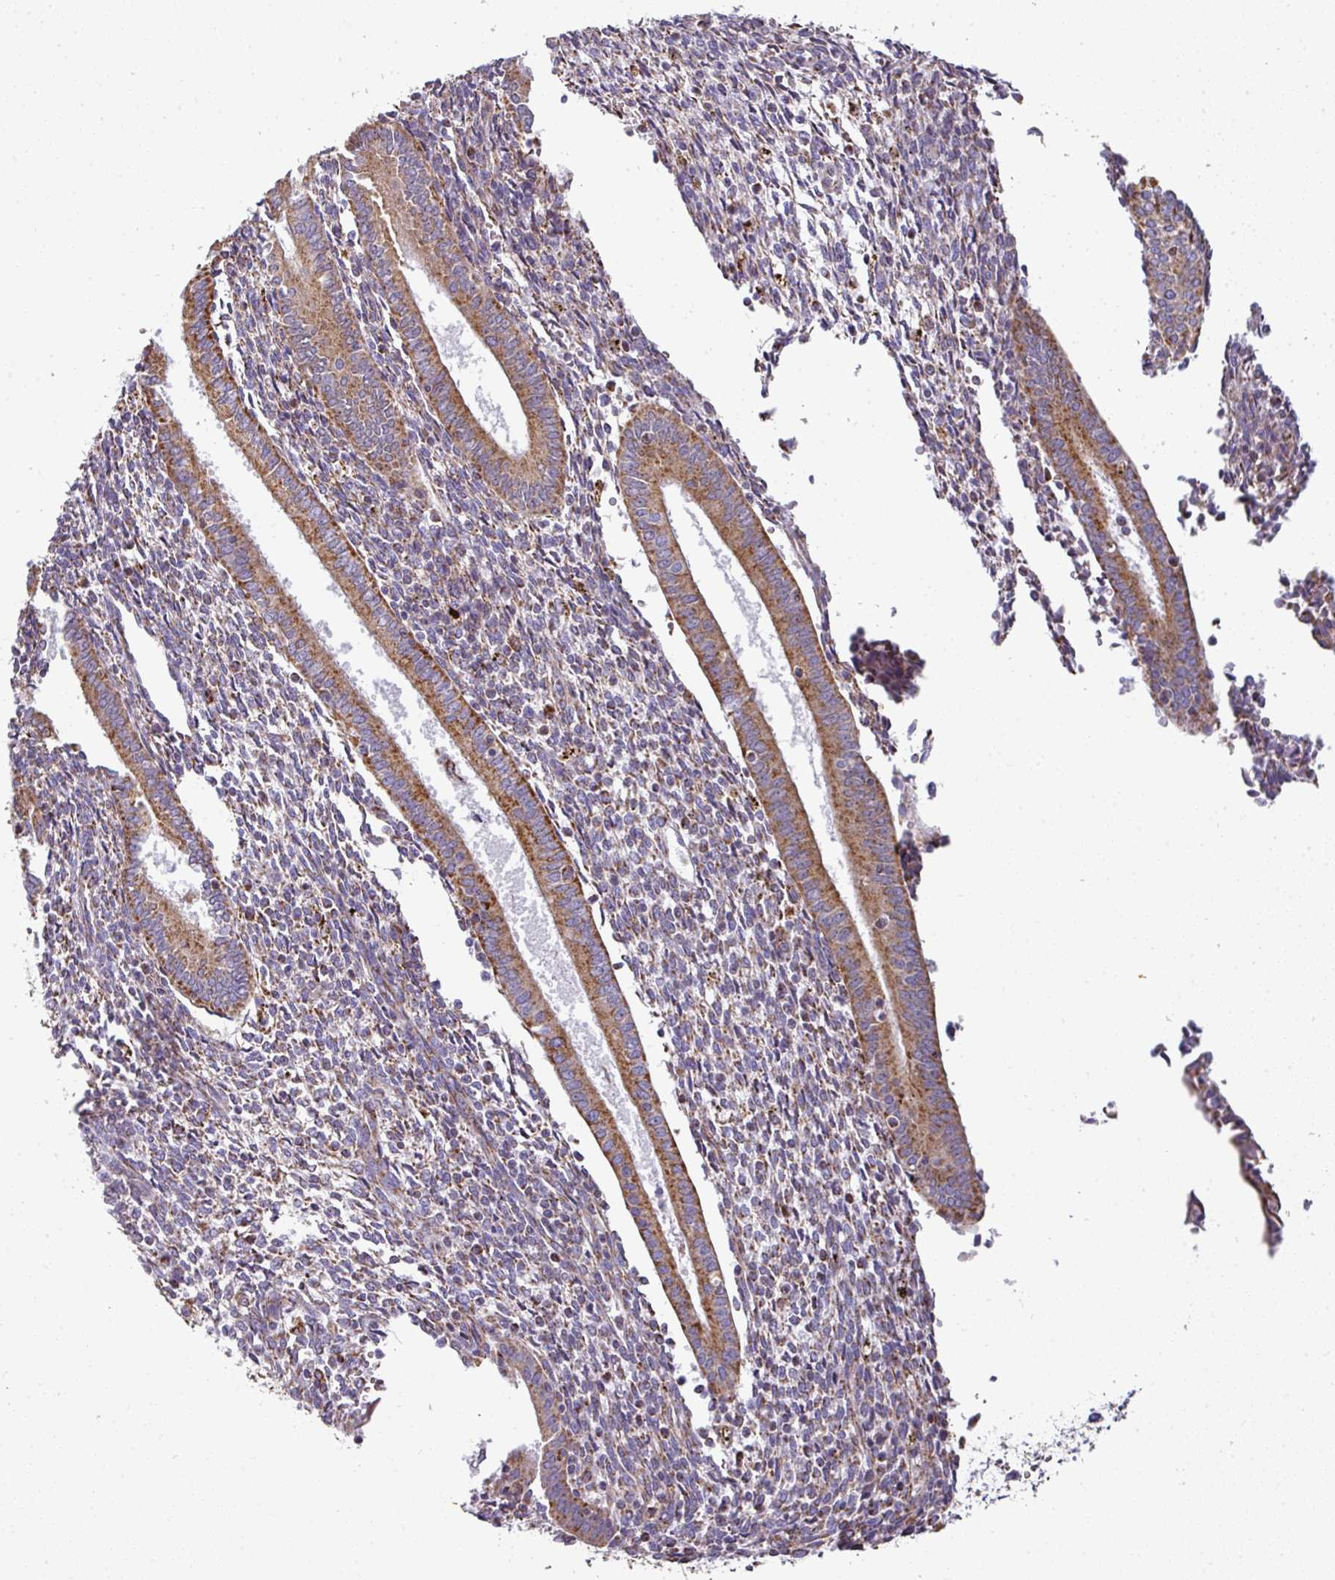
{"staining": {"intensity": "negative", "quantity": "none", "location": "none"}, "tissue": "endometrium", "cell_type": "Cells in endometrial stroma", "image_type": "normal", "snomed": [{"axis": "morphology", "description": "Normal tissue, NOS"}, {"axis": "topography", "description": "Endometrium"}], "caption": "Cells in endometrial stroma are negative for brown protein staining in normal endometrium. (DAB (3,3'-diaminobenzidine) immunohistochemistry (IHC) with hematoxylin counter stain).", "gene": "UQCRFS1", "patient": {"sex": "female", "age": 41}}